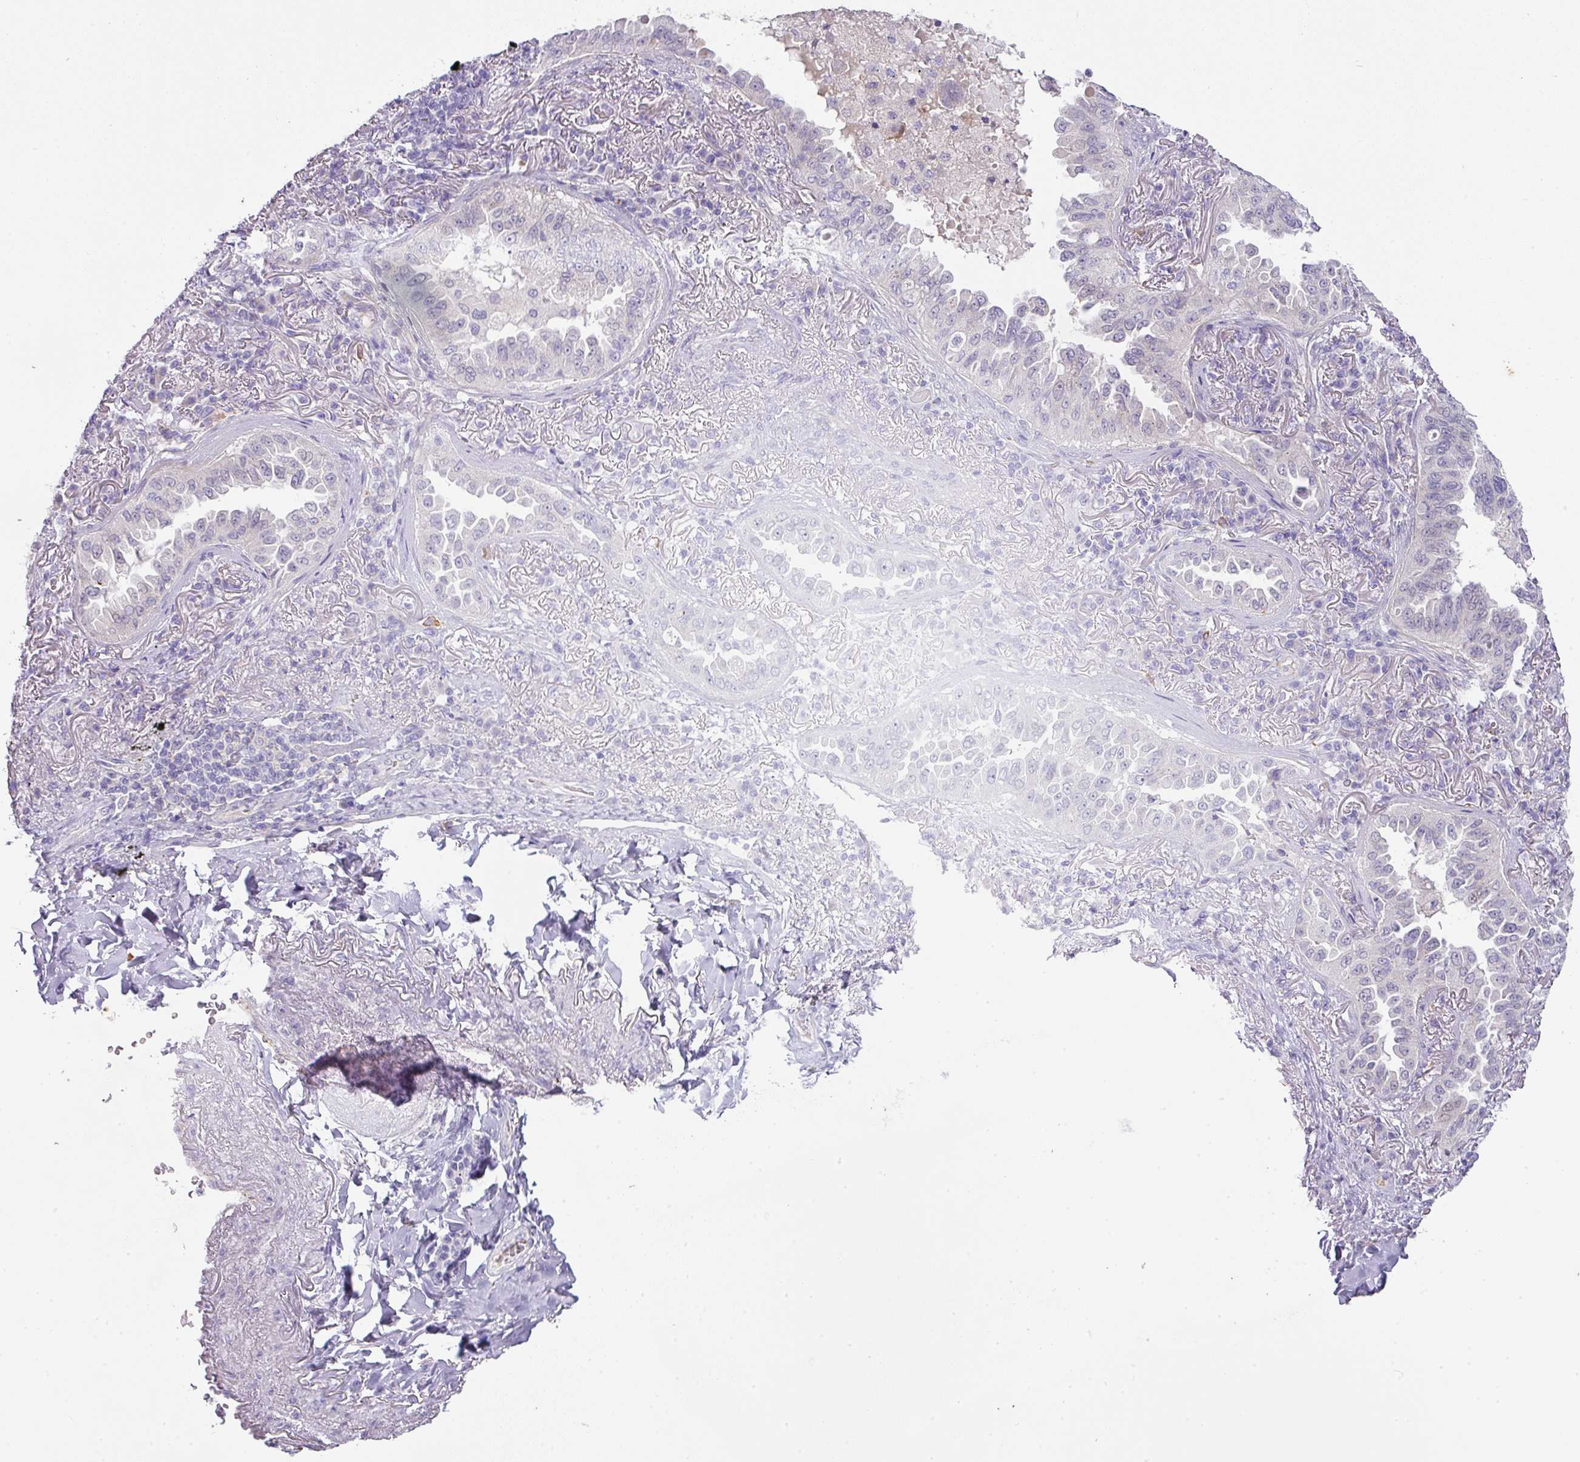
{"staining": {"intensity": "negative", "quantity": "none", "location": "none"}, "tissue": "lung cancer", "cell_type": "Tumor cells", "image_type": "cancer", "snomed": [{"axis": "morphology", "description": "Adenocarcinoma, NOS"}, {"axis": "topography", "description": "Lung"}], "caption": "An image of lung cancer stained for a protein shows no brown staining in tumor cells.", "gene": "OR52N1", "patient": {"sex": "female", "age": 69}}